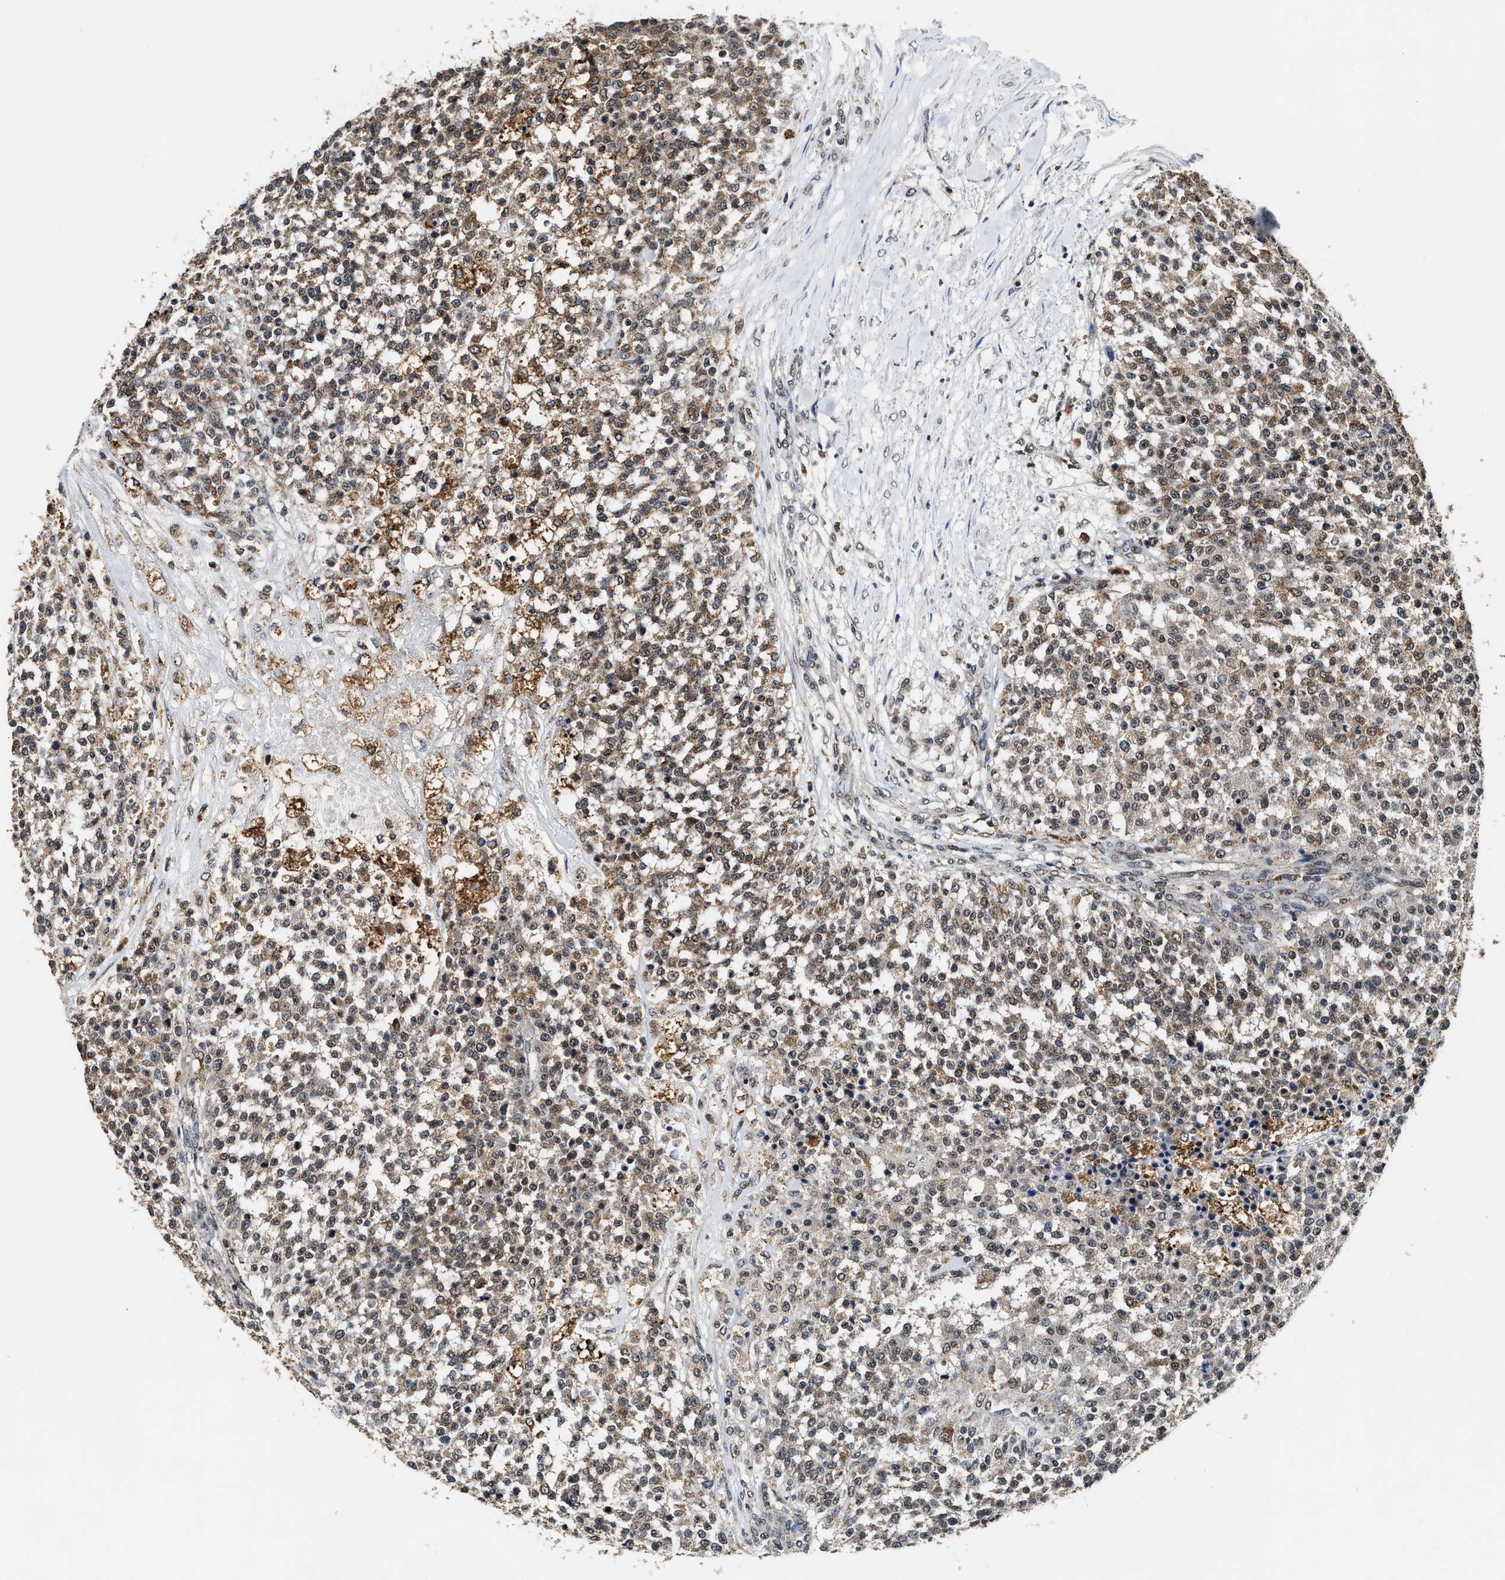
{"staining": {"intensity": "weak", "quantity": ">75%", "location": "cytoplasmic/membranous"}, "tissue": "testis cancer", "cell_type": "Tumor cells", "image_type": "cancer", "snomed": [{"axis": "morphology", "description": "Seminoma, NOS"}, {"axis": "topography", "description": "Testis"}], "caption": "Testis cancer stained for a protein (brown) demonstrates weak cytoplasmic/membranous positive expression in approximately >75% of tumor cells.", "gene": "ACOX1", "patient": {"sex": "male", "age": 59}}